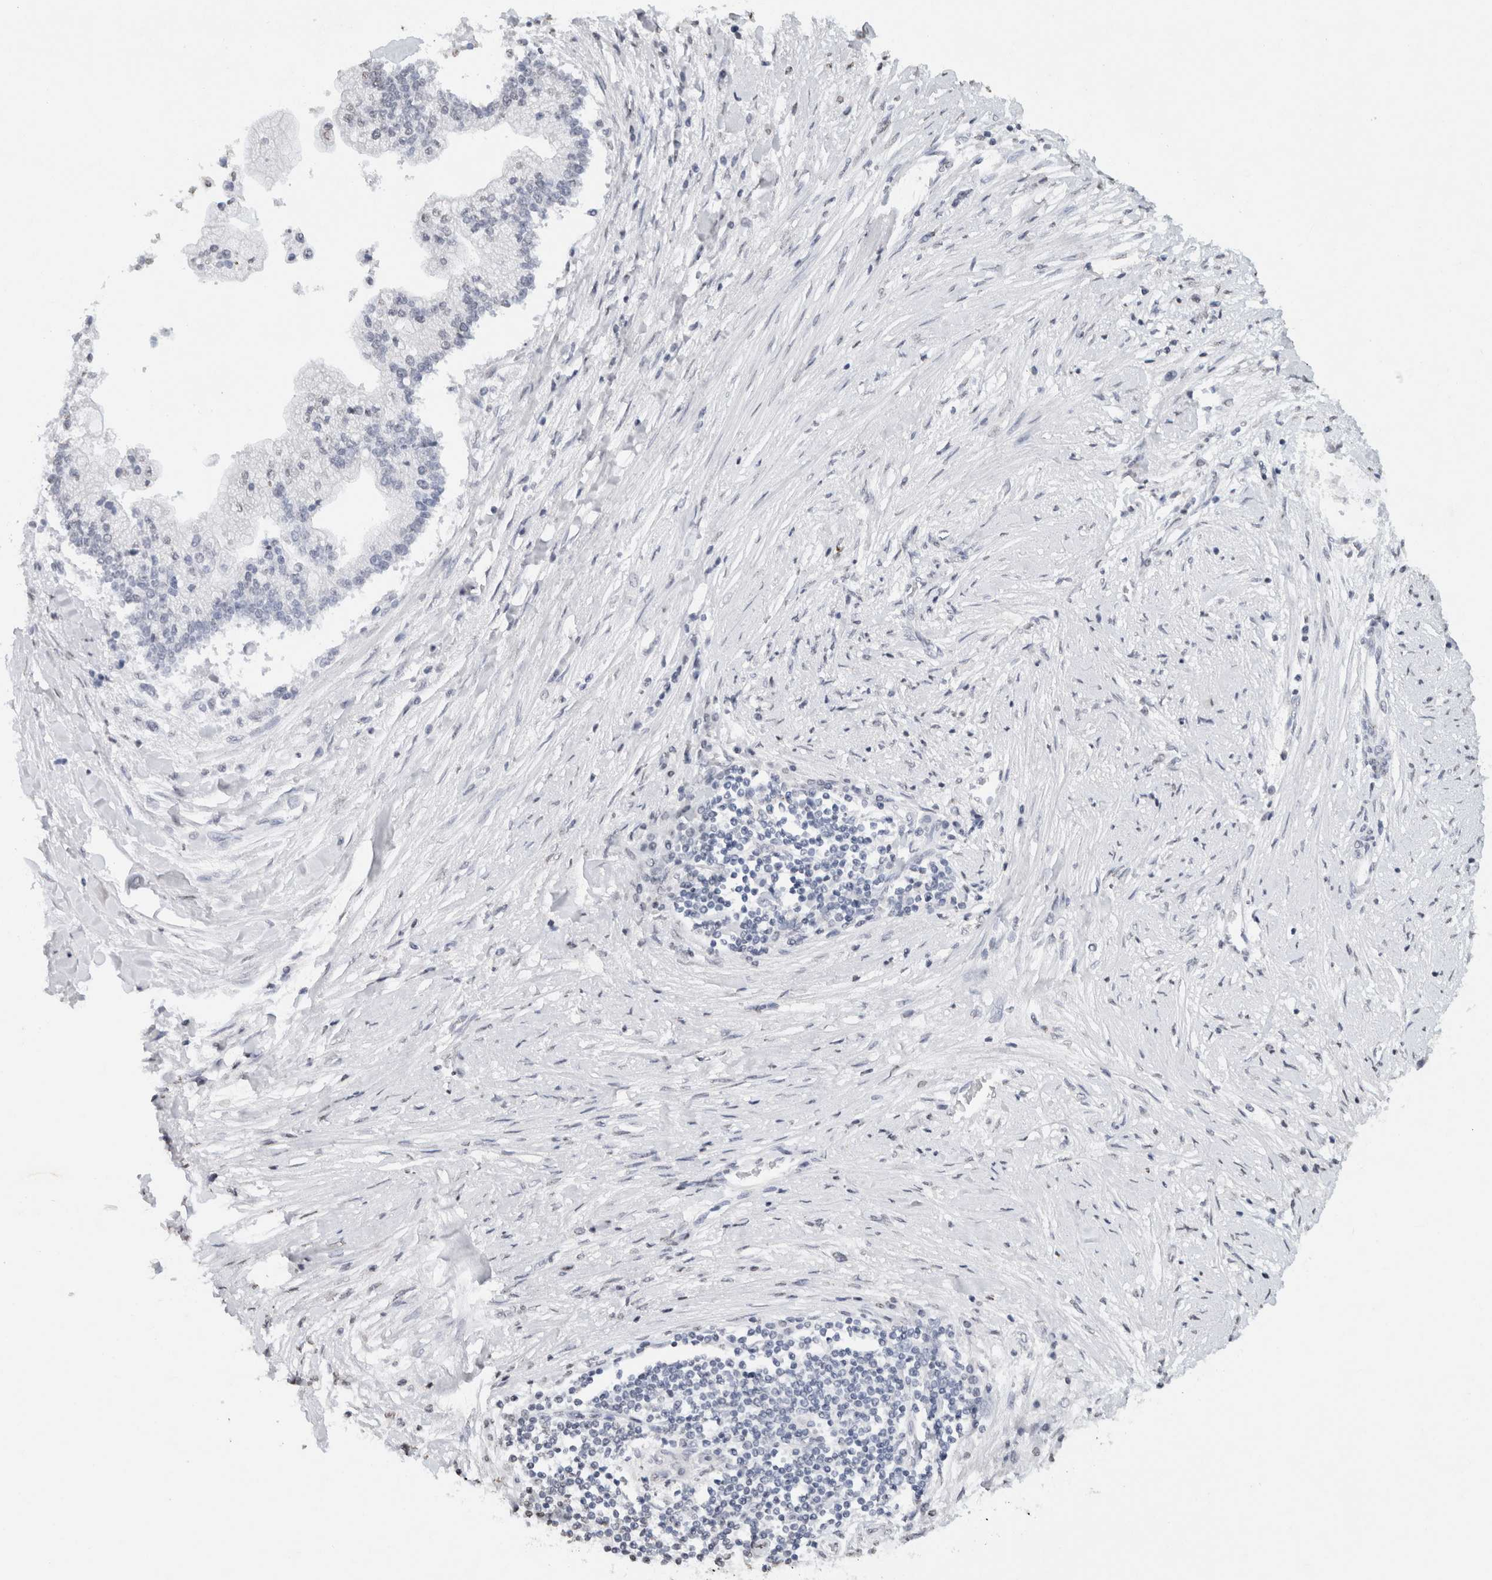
{"staining": {"intensity": "negative", "quantity": "none", "location": "none"}, "tissue": "liver cancer", "cell_type": "Tumor cells", "image_type": "cancer", "snomed": [{"axis": "morphology", "description": "Cholangiocarcinoma"}, {"axis": "topography", "description": "Liver"}], "caption": "IHC histopathology image of liver cholangiocarcinoma stained for a protein (brown), which demonstrates no expression in tumor cells. The staining is performed using DAB brown chromogen with nuclei counter-stained in using hematoxylin.", "gene": "CNTN1", "patient": {"sex": "male", "age": 50}}